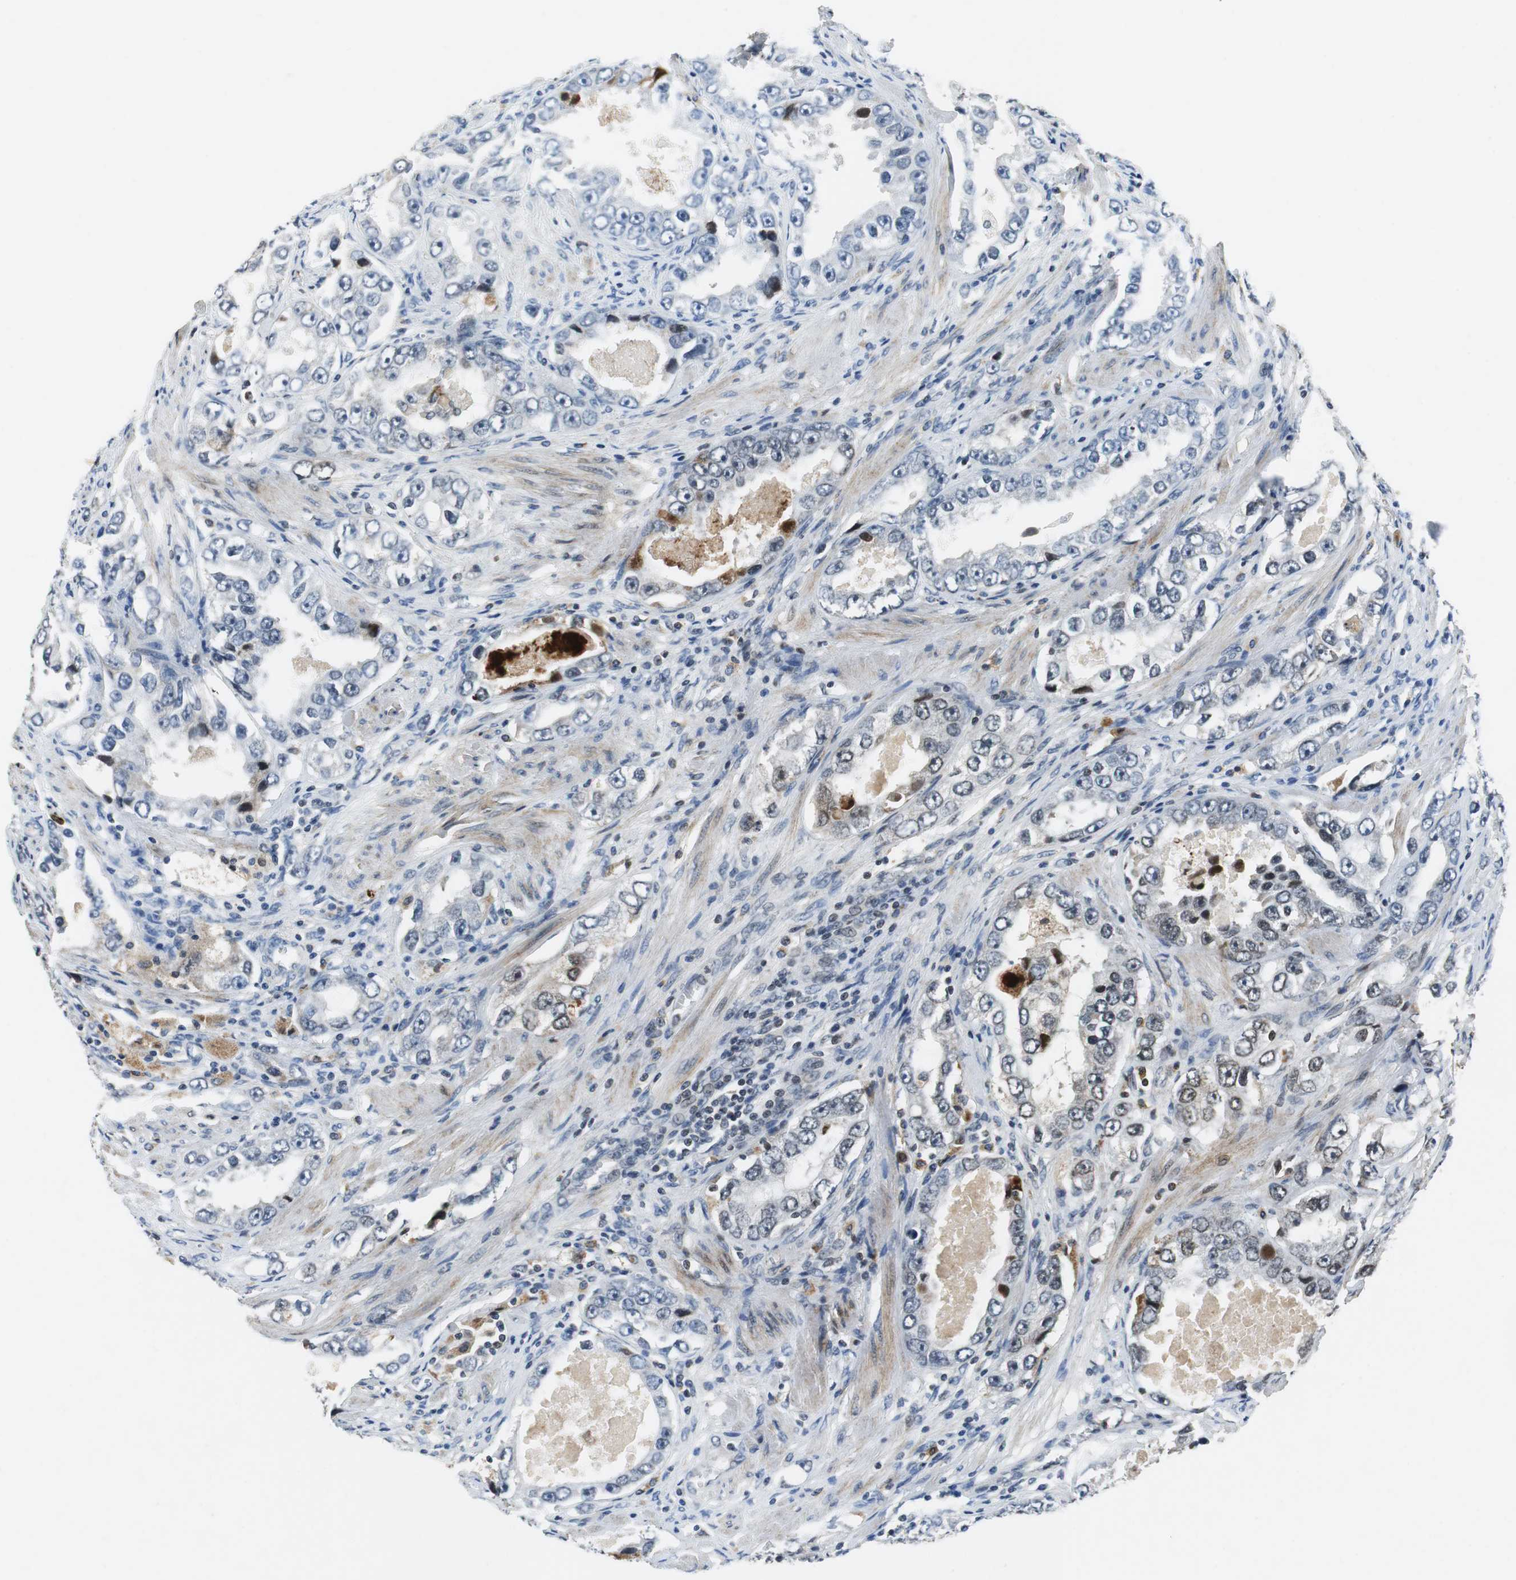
{"staining": {"intensity": "weak", "quantity": "<25%", "location": "nuclear"}, "tissue": "prostate cancer", "cell_type": "Tumor cells", "image_type": "cancer", "snomed": [{"axis": "morphology", "description": "Adenocarcinoma, High grade"}, {"axis": "topography", "description": "Prostate"}], "caption": "A micrograph of high-grade adenocarcinoma (prostate) stained for a protein shows no brown staining in tumor cells. Brightfield microscopy of IHC stained with DAB (3,3'-diaminobenzidine) (brown) and hematoxylin (blue), captured at high magnification.", "gene": "ORM1", "patient": {"sex": "male", "age": 63}}